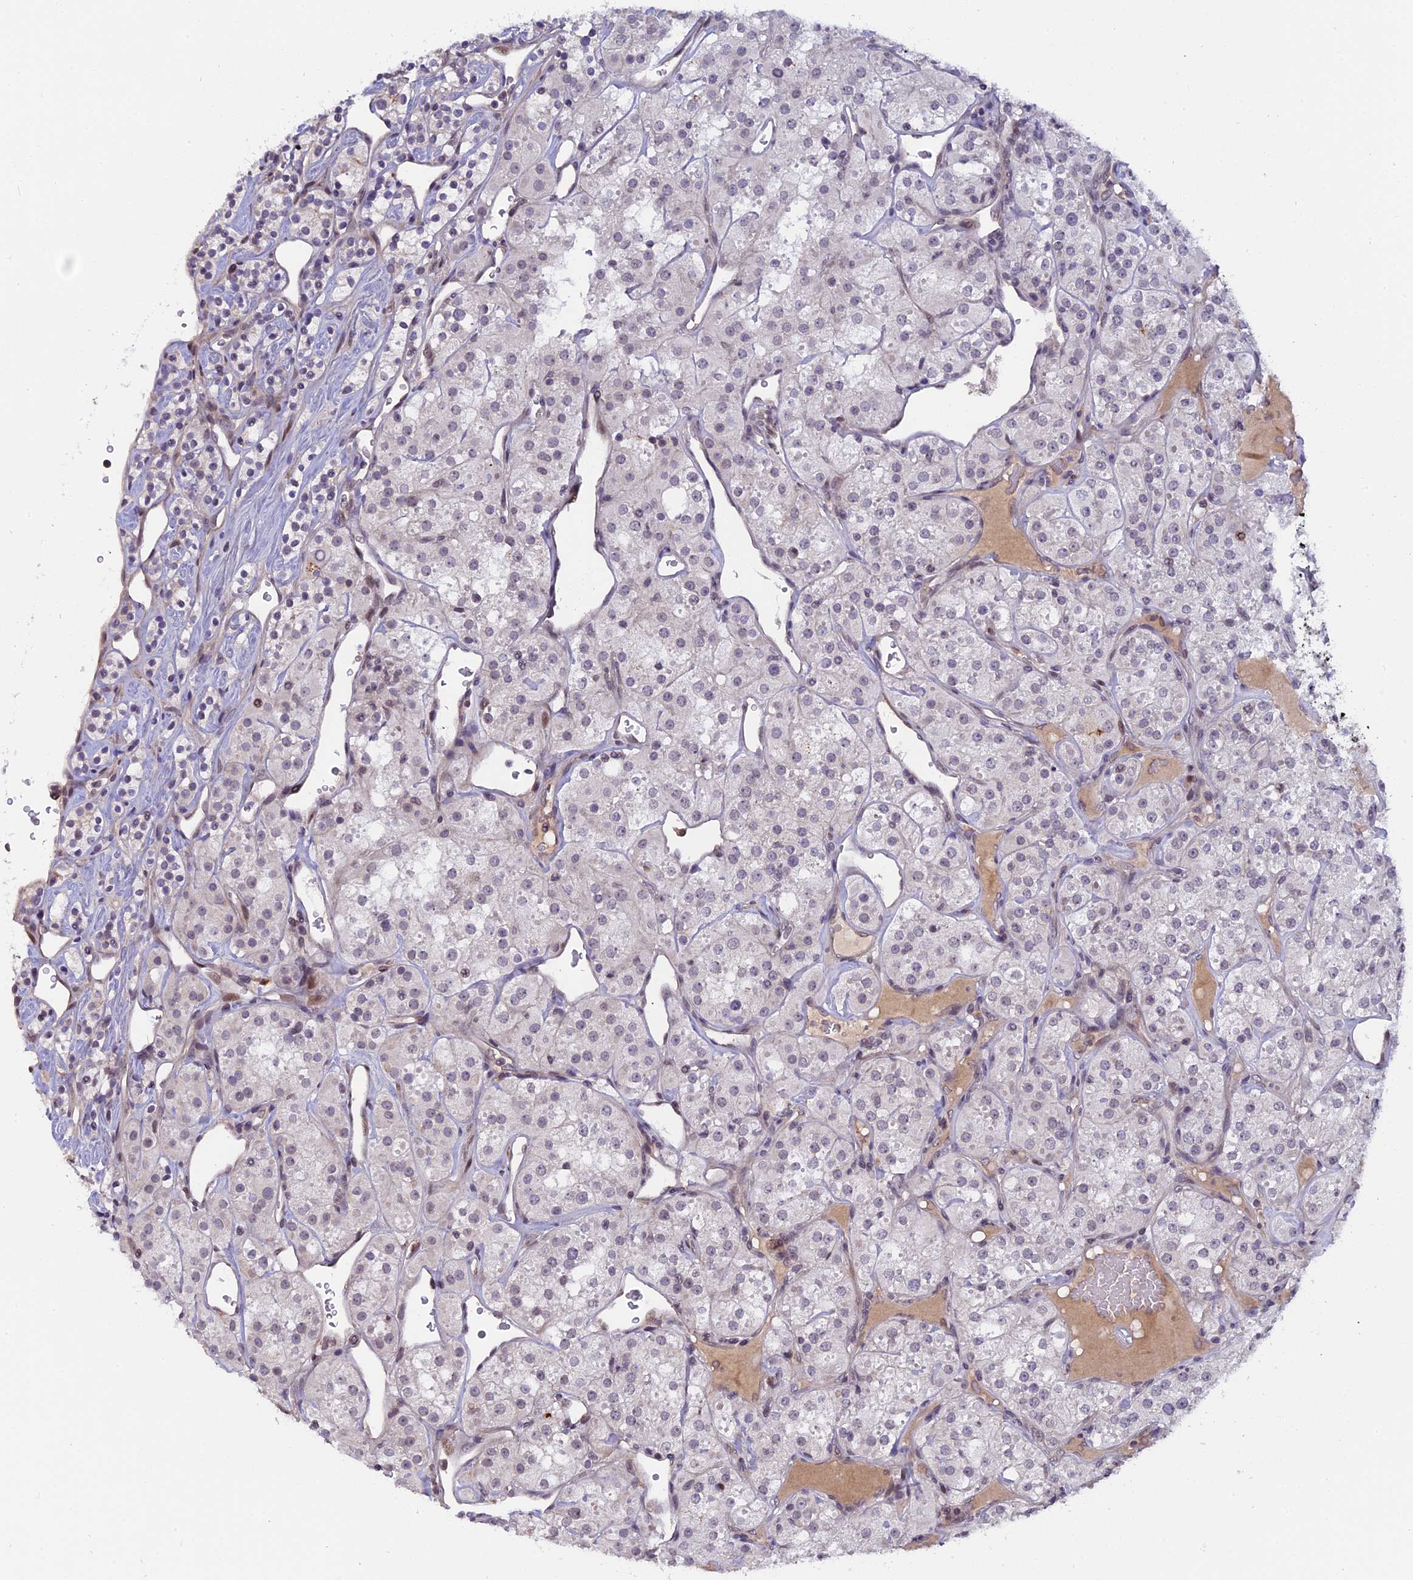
{"staining": {"intensity": "negative", "quantity": "none", "location": "none"}, "tissue": "renal cancer", "cell_type": "Tumor cells", "image_type": "cancer", "snomed": [{"axis": "morphology", "description": "Adenocarcinoma, NOS"}, {"axis": "topography", "description": "Kidney"}], "caption": "Immunohistochemical staining of renal adenocarcinoma reveals no significant positivity in tumor cells.", "gene": "PYGO1", "patient": {"sex": "male", "age": 77}}